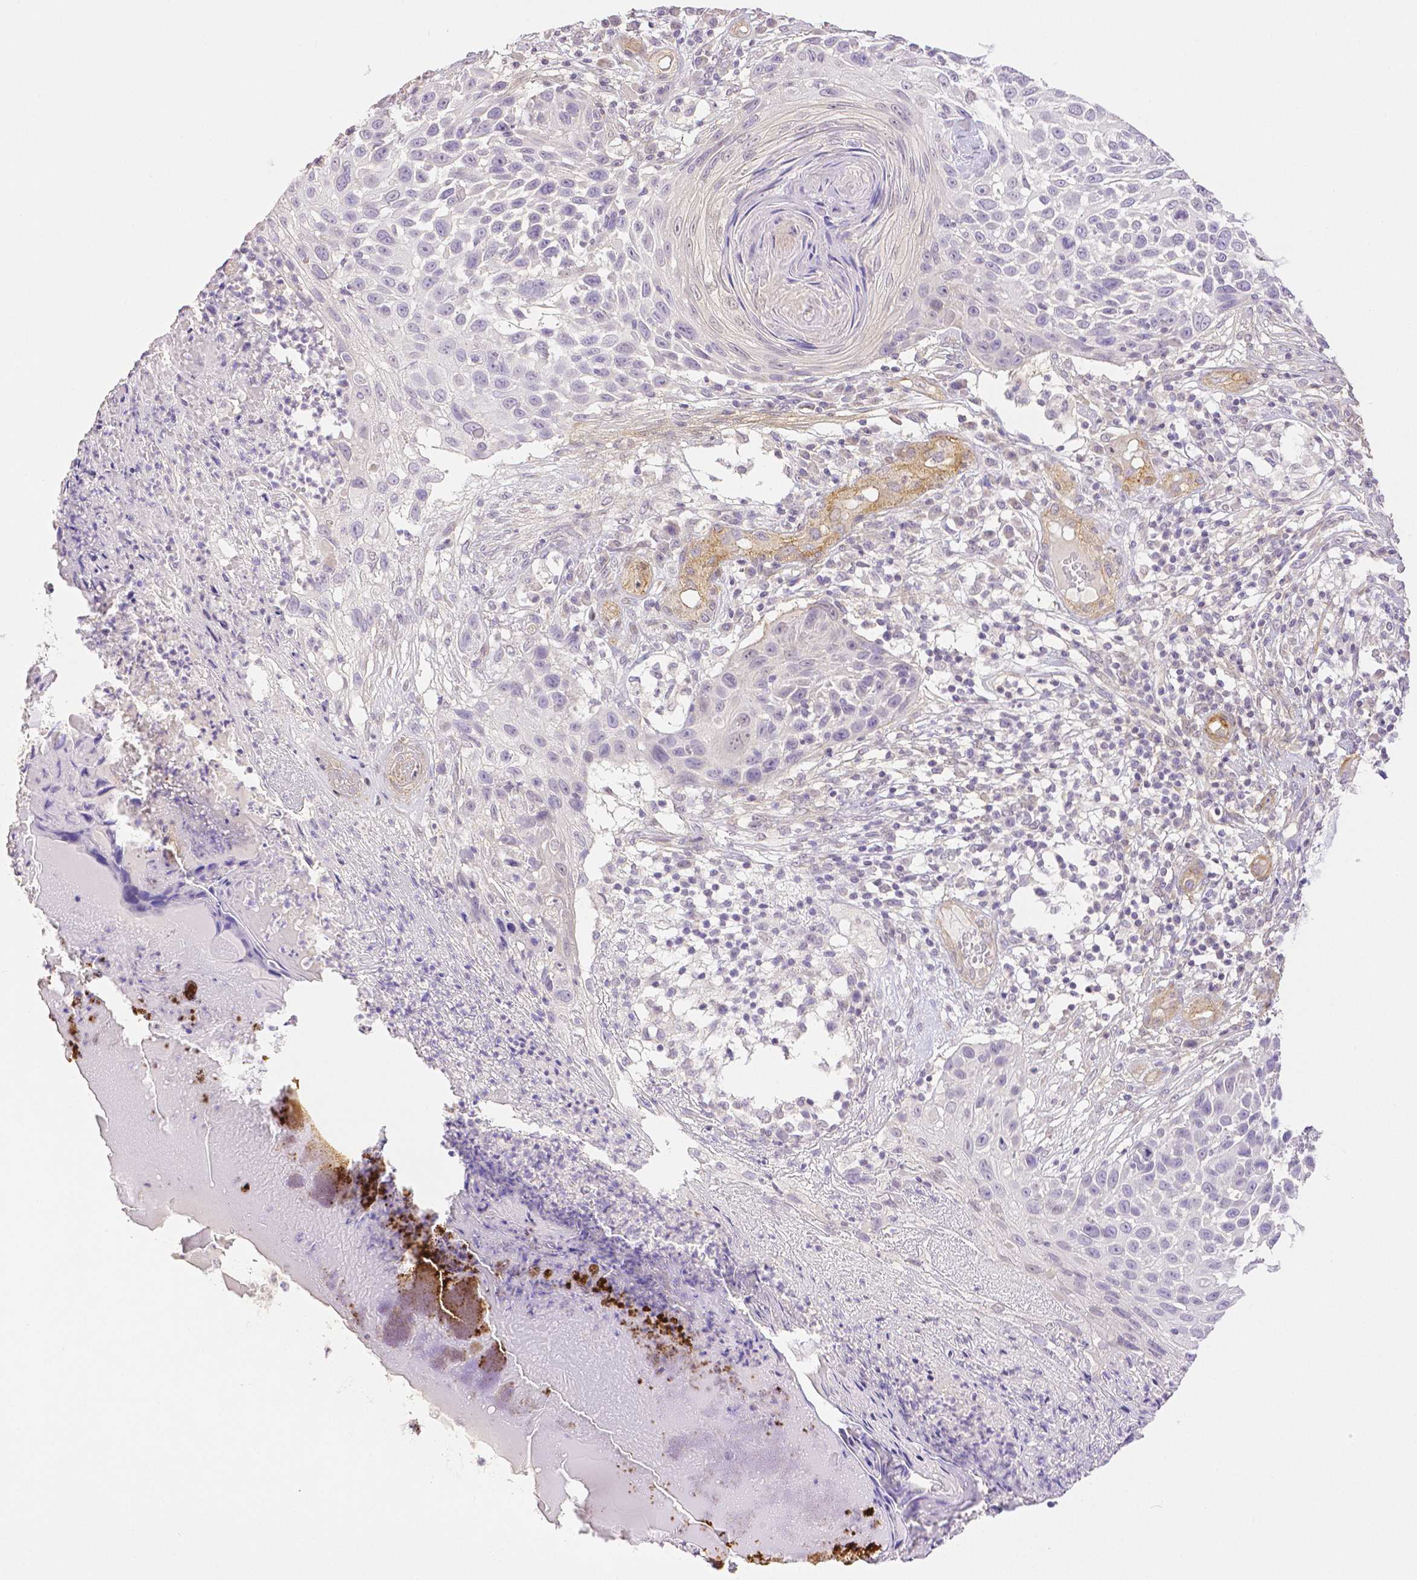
{"staining": {"intensity": "negative", "quantity": "none", "location": "none"}, "tissue": "skin cancer", "cell_type": "Tumor cells", "image_type": "cancer", "snomed": [{"axis": "morphology", "description": "Squamous cell carcinoma, NOS"}, {"axis": "topography", "description": "Skin"}], "caption": "This is a histopathology image of immunohistochemistry (IHC) staining of skin cancer, which shows no expression in tumor cells. The staining was performed using DAB to visualize the protein expression in brown, while the nuclei were stained in blue with hematoxylin (Magnification: 20x).", "gene": "THY1", "patient": {"sex": "male", "age": 92}}